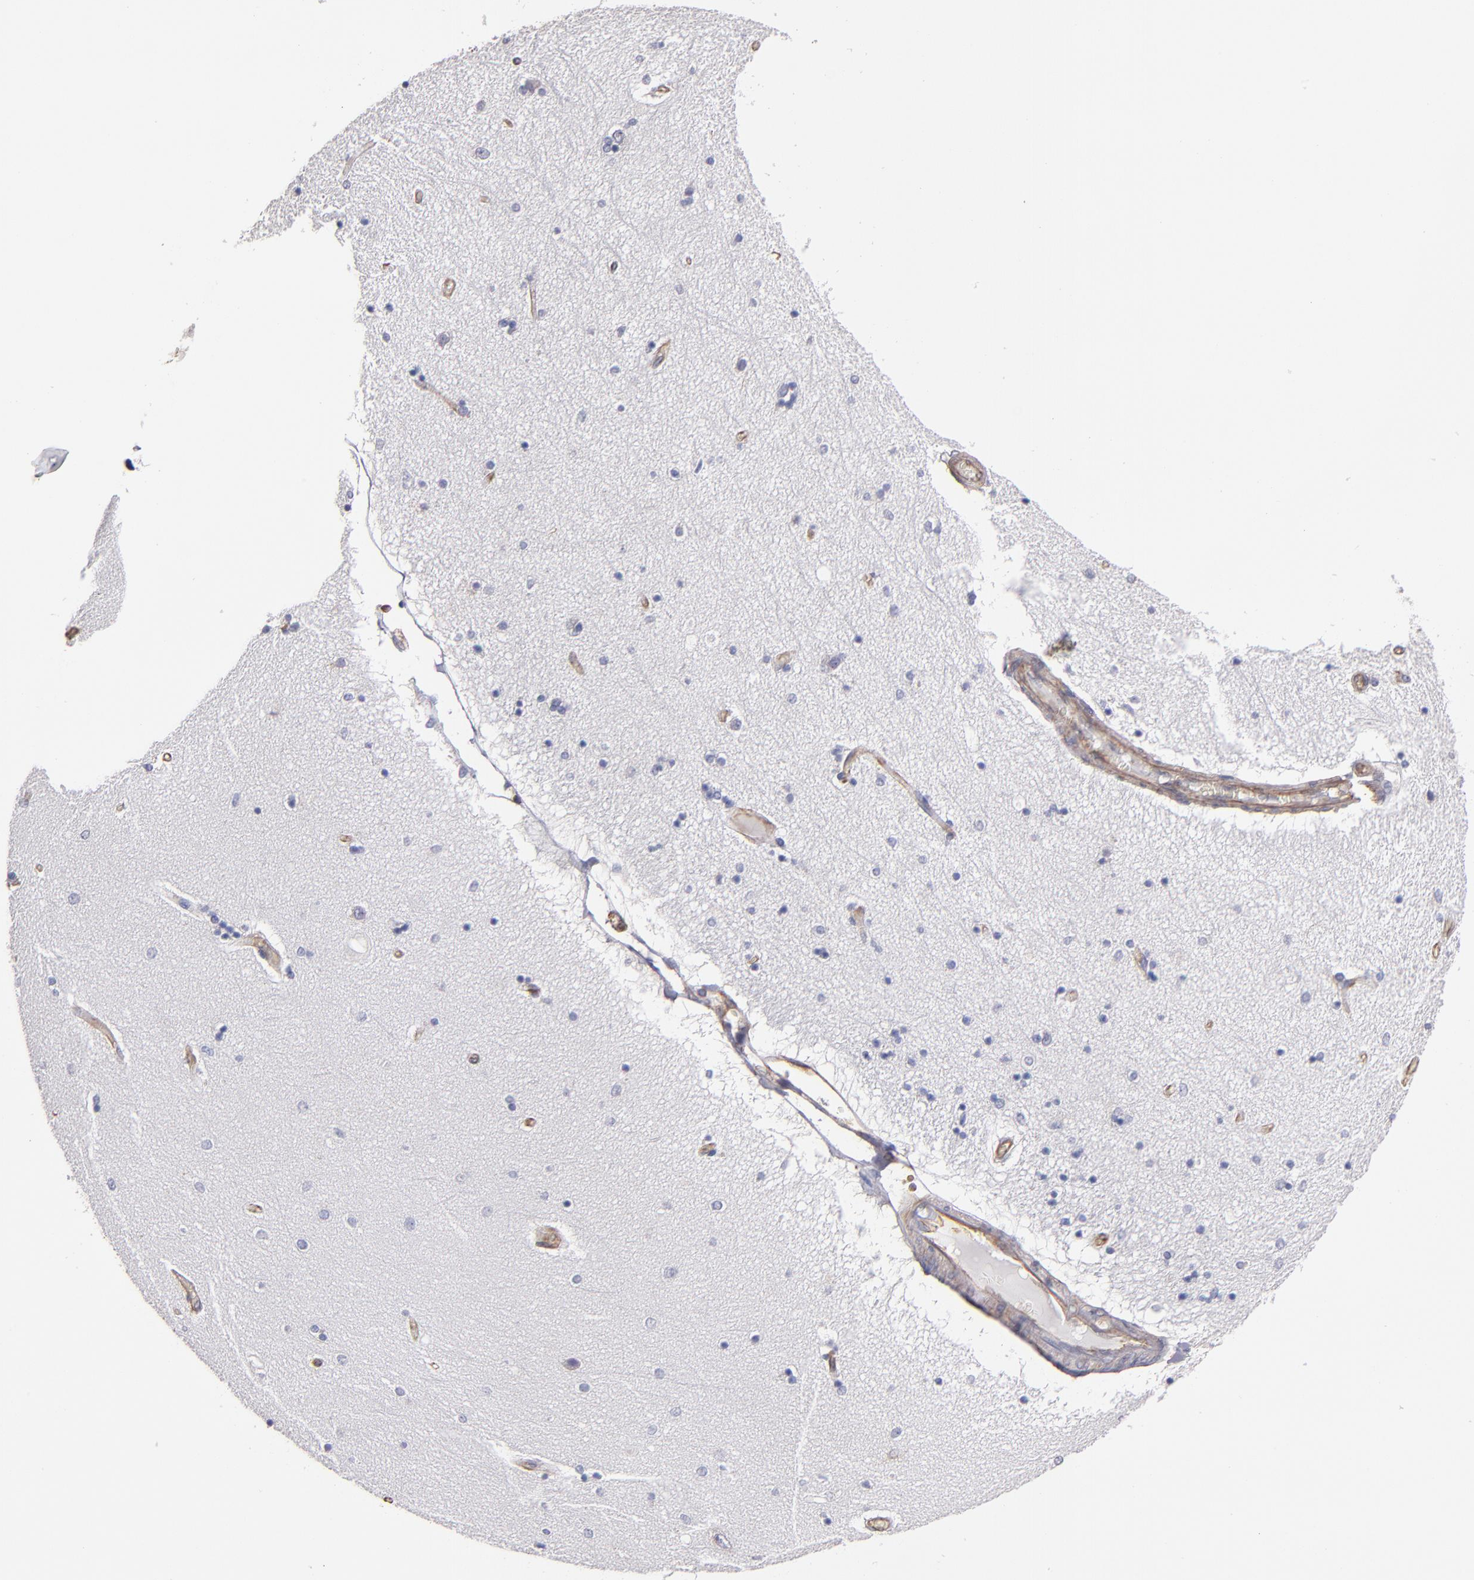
{"staining": {"intensity": "negative", "quantity": "none", "location": "none"}, "tissue": "hippocampus", "cell_type": "Glial cells", "image_type": "normal", "snomed": [{"axis": "morphology", "description": "Normal tissue, NOS"}, {"axis": "topography", "description": "Hippocampus"}], "caption": "Glial cells show no significant positivity in benign hippocampus. (DAB (3,3'-diaminobenzidine) immunohistochemistry (IHC) with hematoxylin counter stain).", "gene": "ABCC1", "patient": {"sex": "female", "age": 54}}